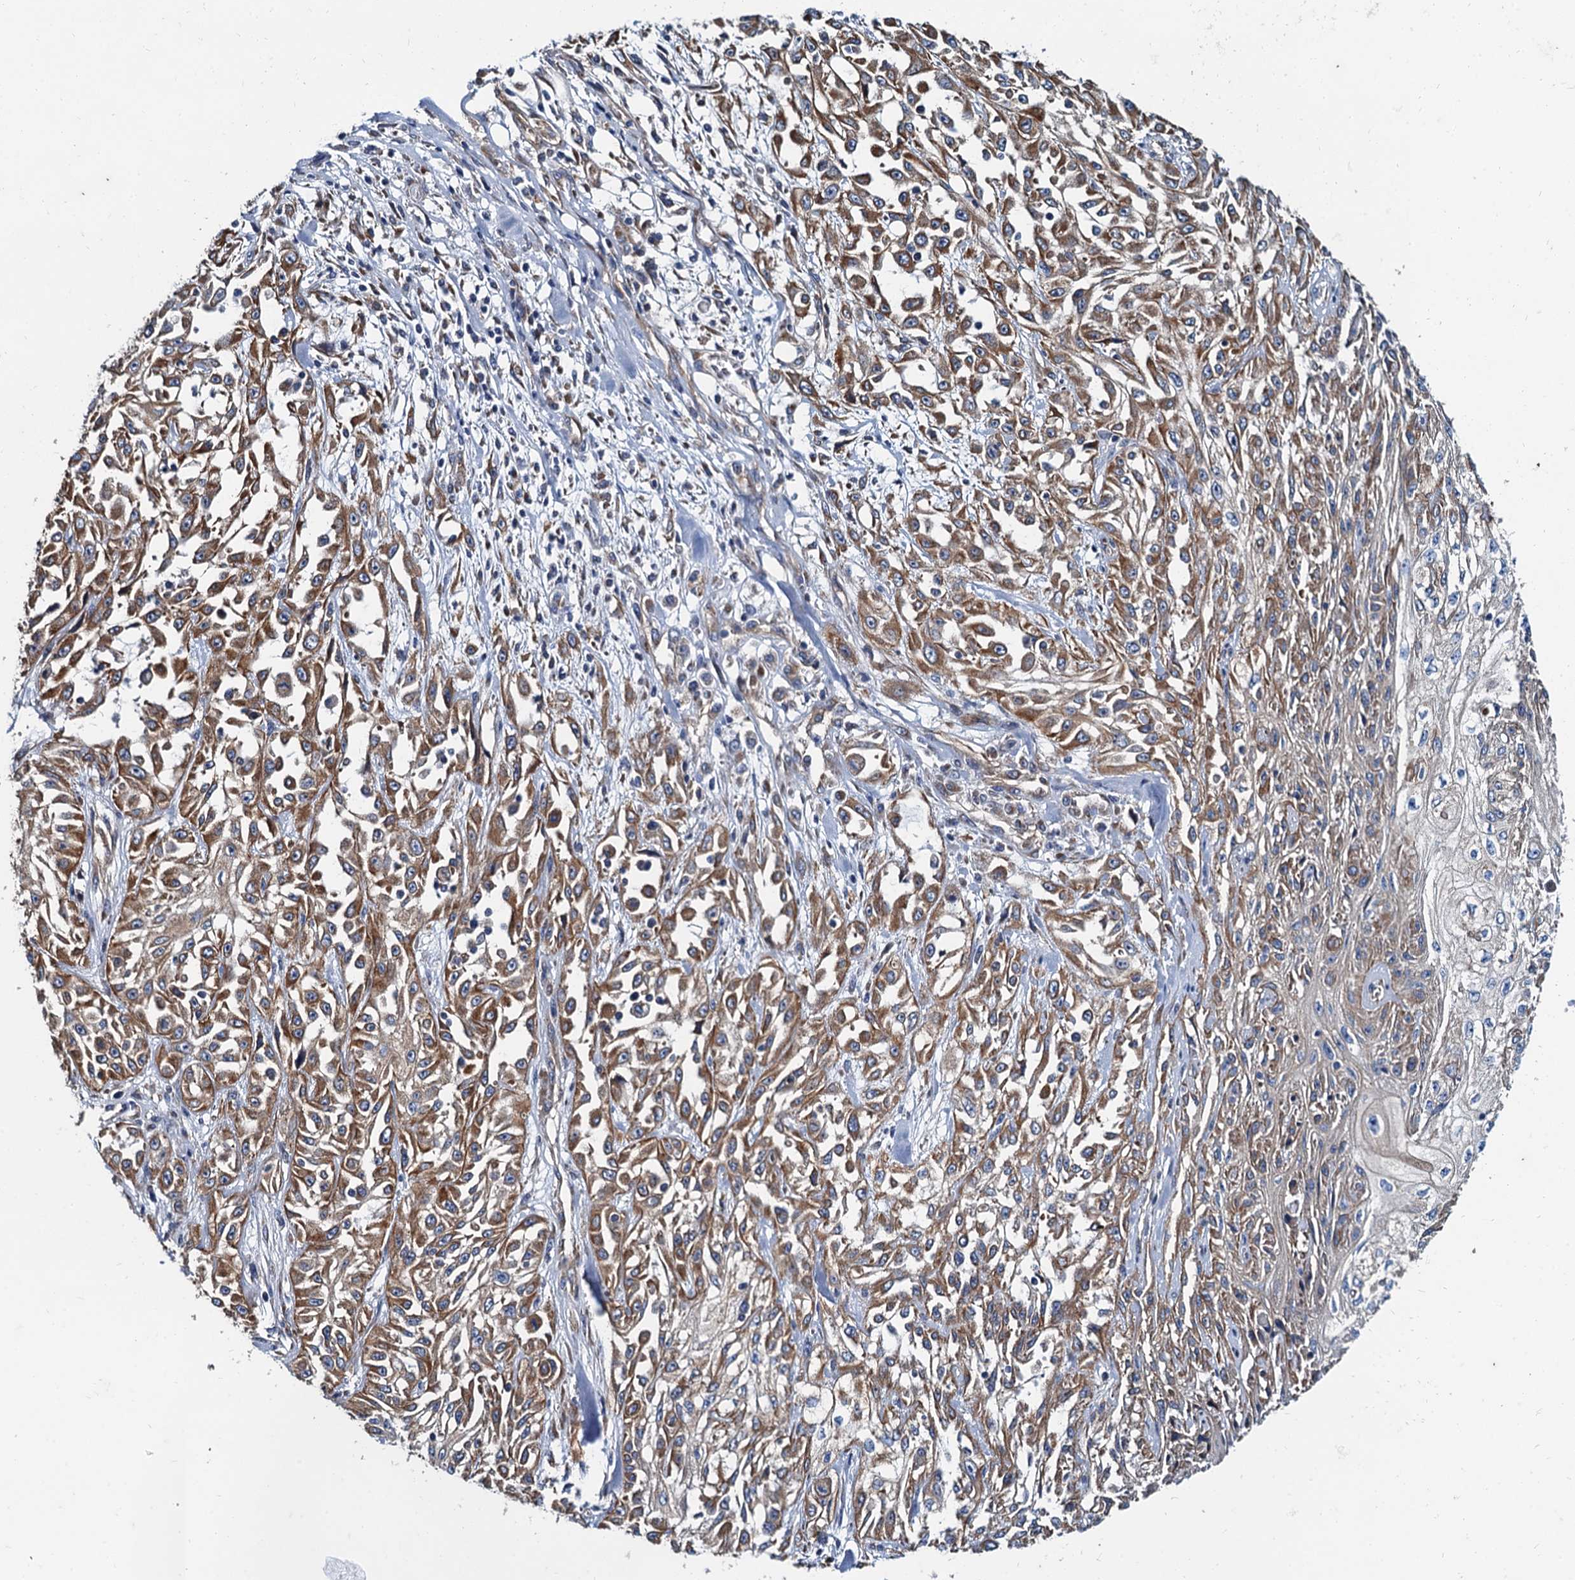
{"staining": {"intensity": "moderate", "quantity": ">75%", "location": "cytoplasmic/membranous"}, "tissue": "skin cancer", "cell_type": "Tumor cells", "image_type": "cancer", "snomed": [{"axis": "morphology", "description": "Squamous cell carcinoma, NOS"}, {"axis": "morphology", "description": "Squamous cell carcinoma, metastatic, NOS"}, {"axis": "topography", "description": "Skin"}, {"axis": "topography", "description": "Lymph node"}], "caption": "Skin metastatic squamous cell carcinoma stained with a protein marker demonstrates moderate staining in tumor cells.", "gene": "NGRN", "patient": {"sex": "male", "age": 75}}